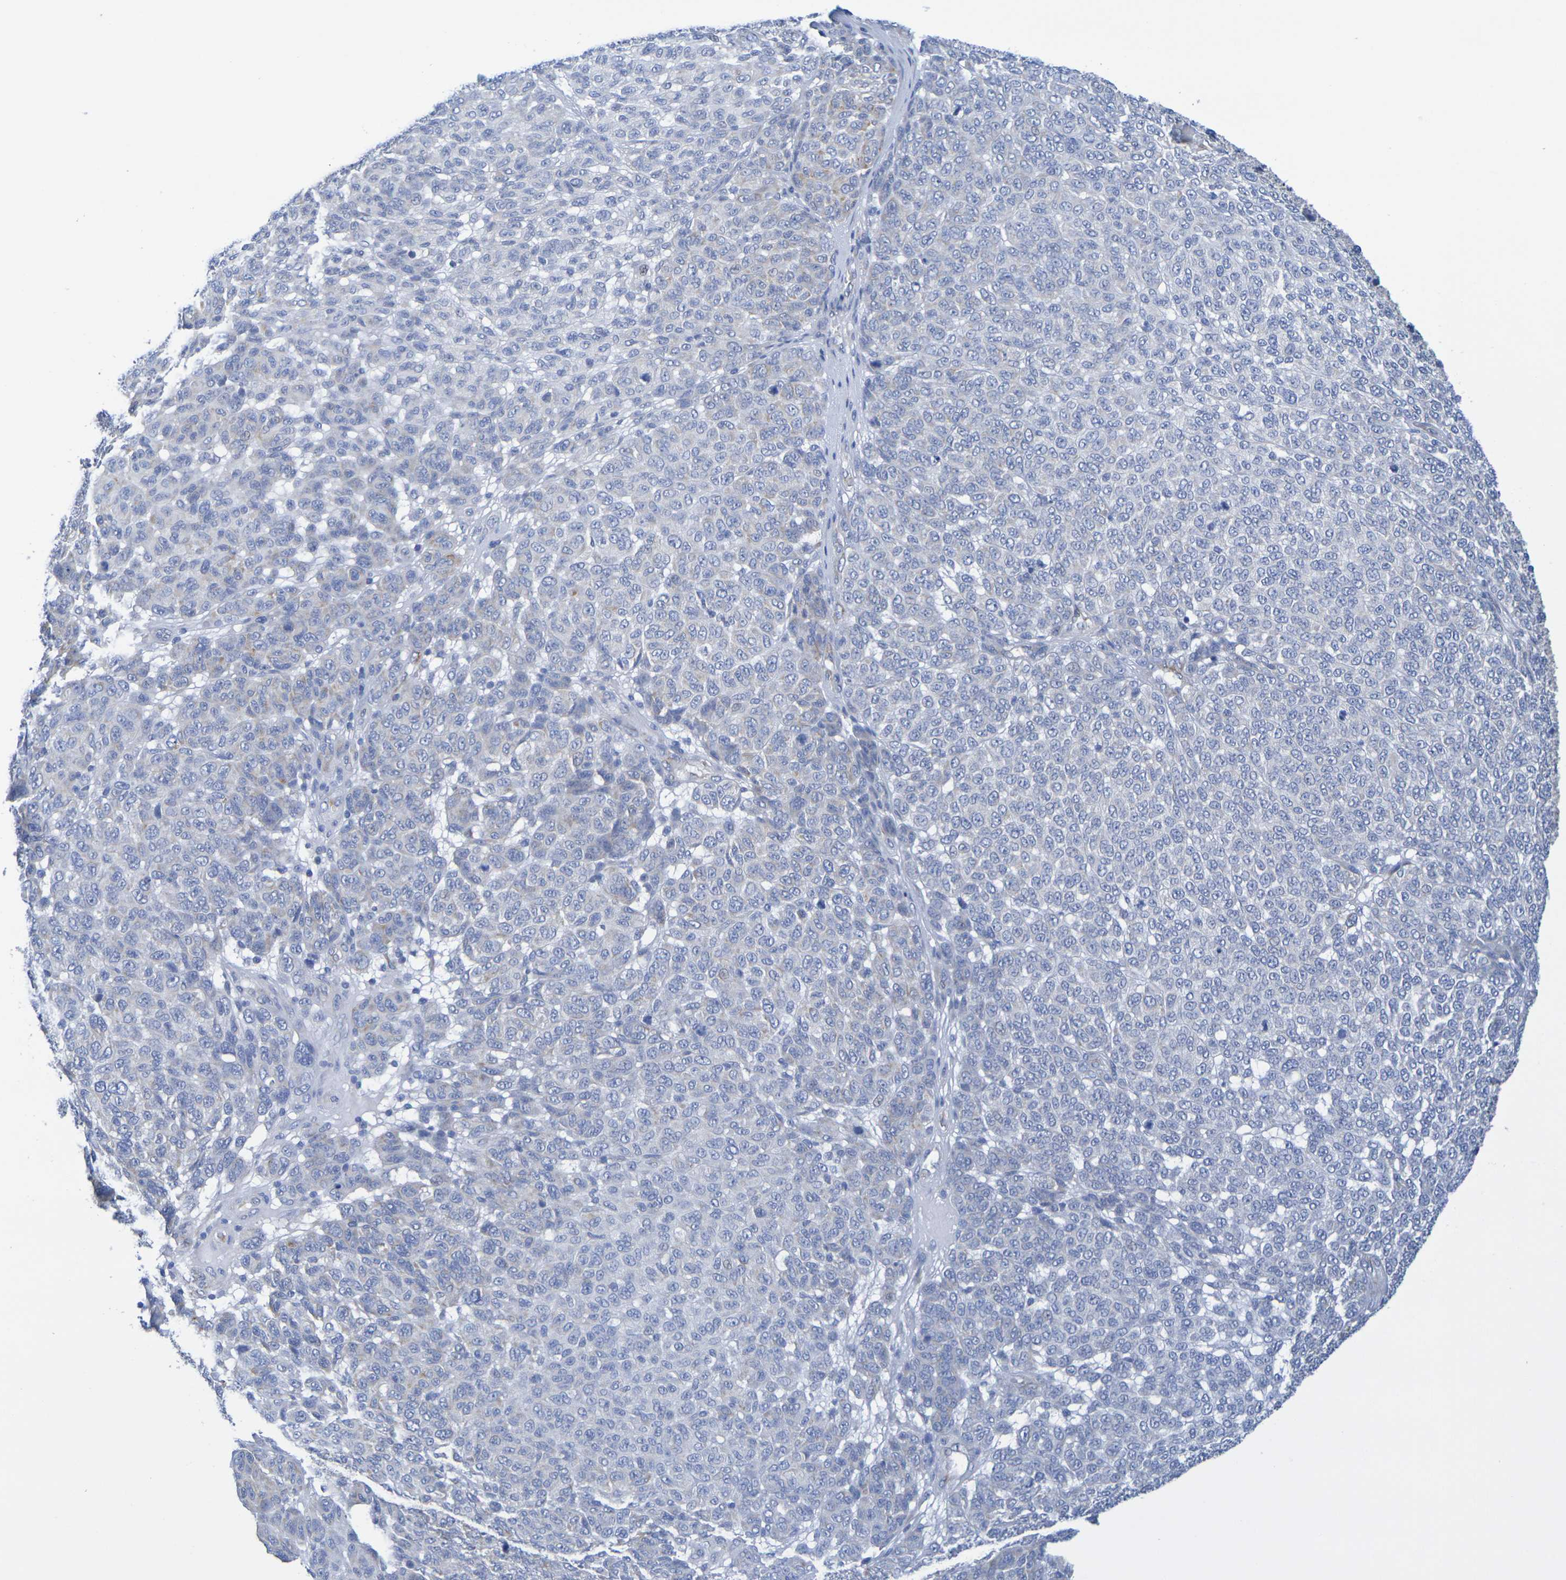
{"staining": {"intensity": "negative", "quantity": "none", "location": "none"}, "tissue": "melanoma", "cell_type": "Tumor cells", "image_type": "cancer", "snomed": [{"axis": "morphology", "description": "Malignant melanoma, NOS"}, {"axis": "topography", "description": "Skin"}], "caption": "The immunohistochemistry image has no significant positivity in tumor cells of malignant melanoma tissue.", "gene": "TMCC3", "patient": {"sex": "male", "age": 59}}